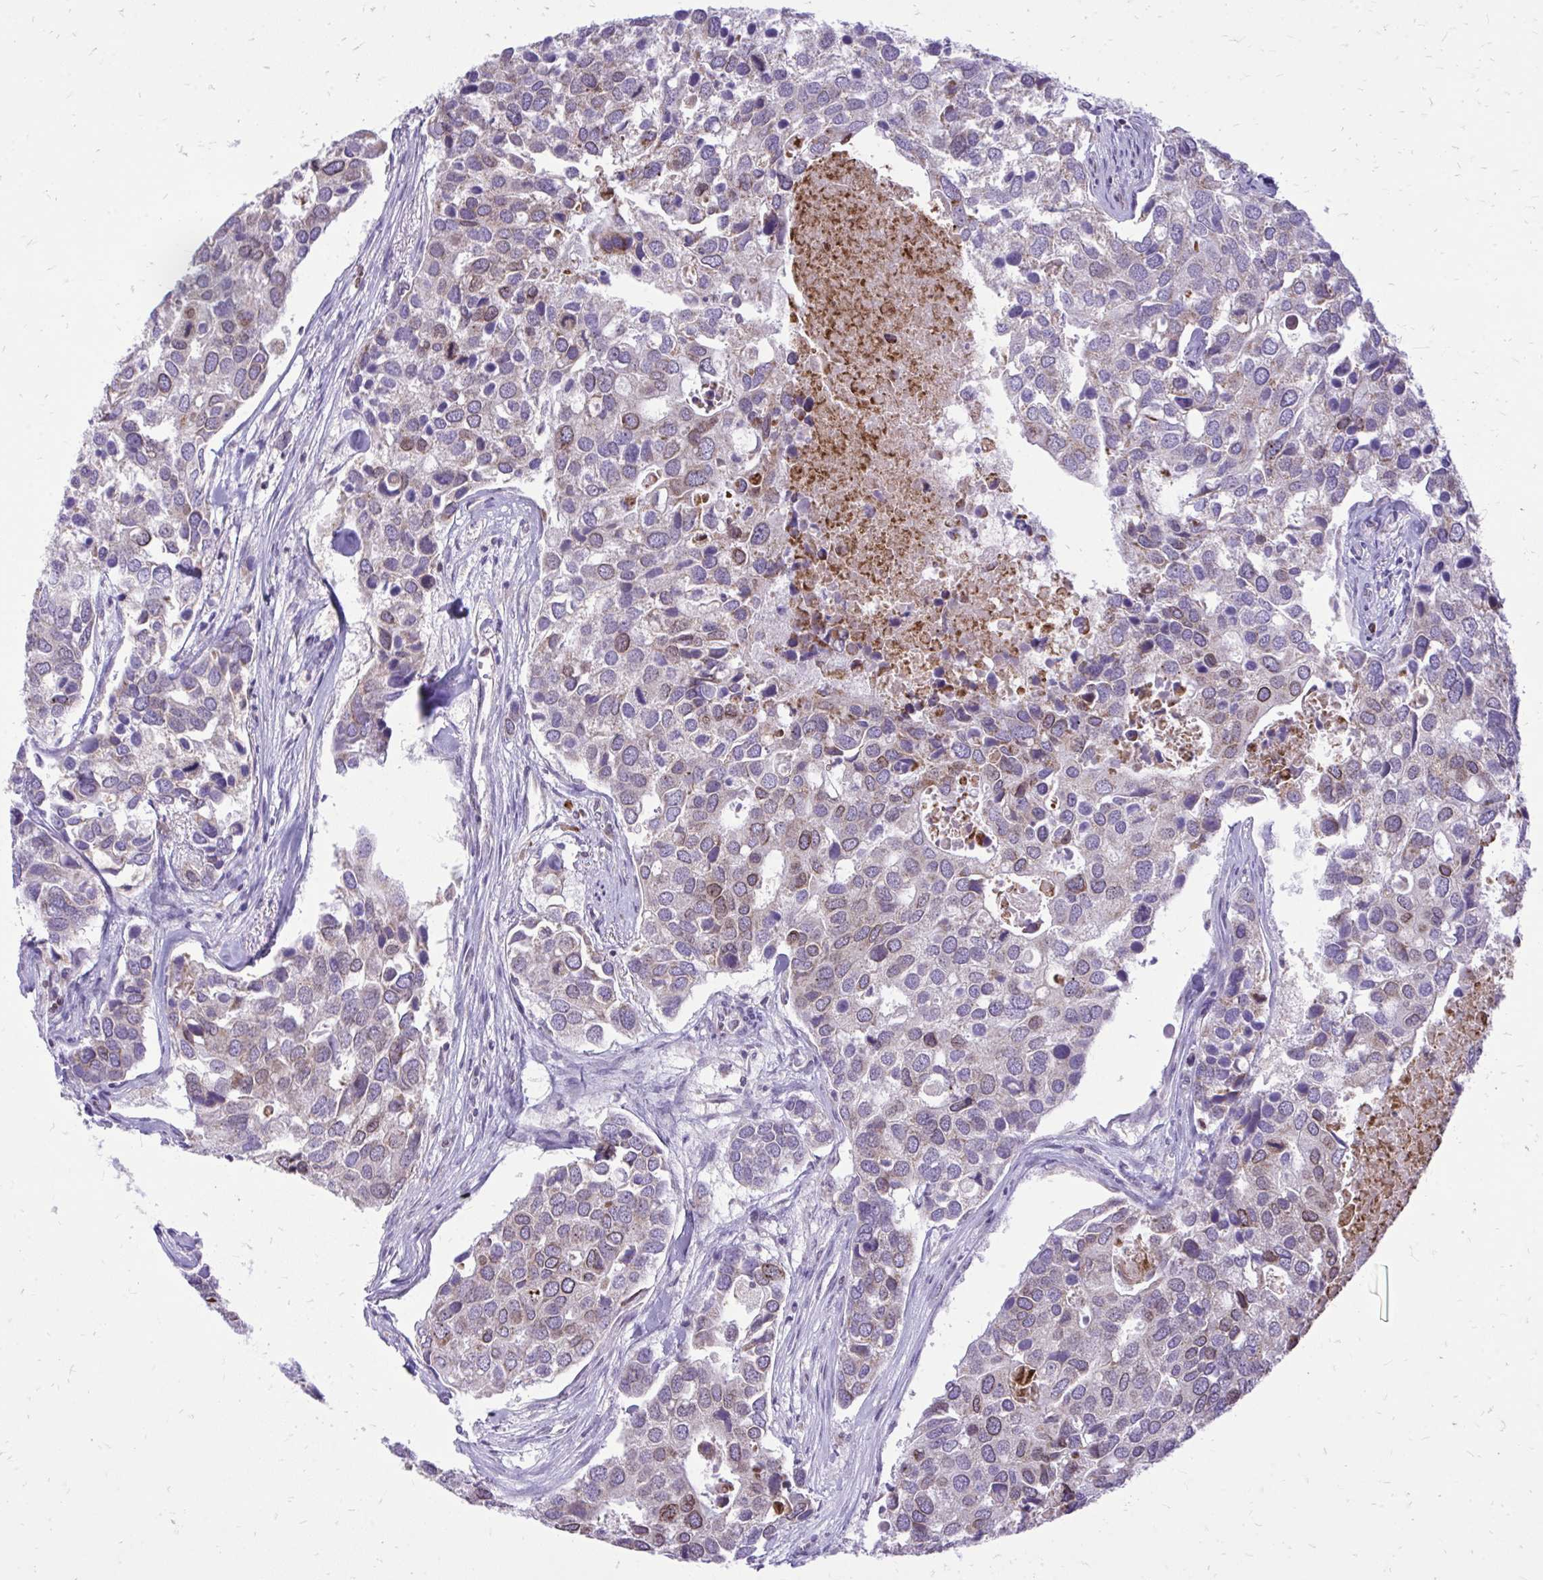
{"staining": {"intensity": "moderate", "quantity": "<25%", "location": "cytoplasmic/membranous,nuclear"}, "tissue": "breast cancer", "cell_type": "Tumor cells", "image_type": "cancer", "snomed": [{"axis": "morphology", "description": "Duct carcinoma"}, {"axis": "topography", "description": "Breast"}], "caption": "The photomicrograph displays a brown stain indicating the presence of a protein in the cytoplasmic/membranous and nuclear of tumor cells in breast cancer (infiltrating ductal carcinoma).", "gene": "RPS6KA2", "patient": {"sex": "female", "age": 83}}